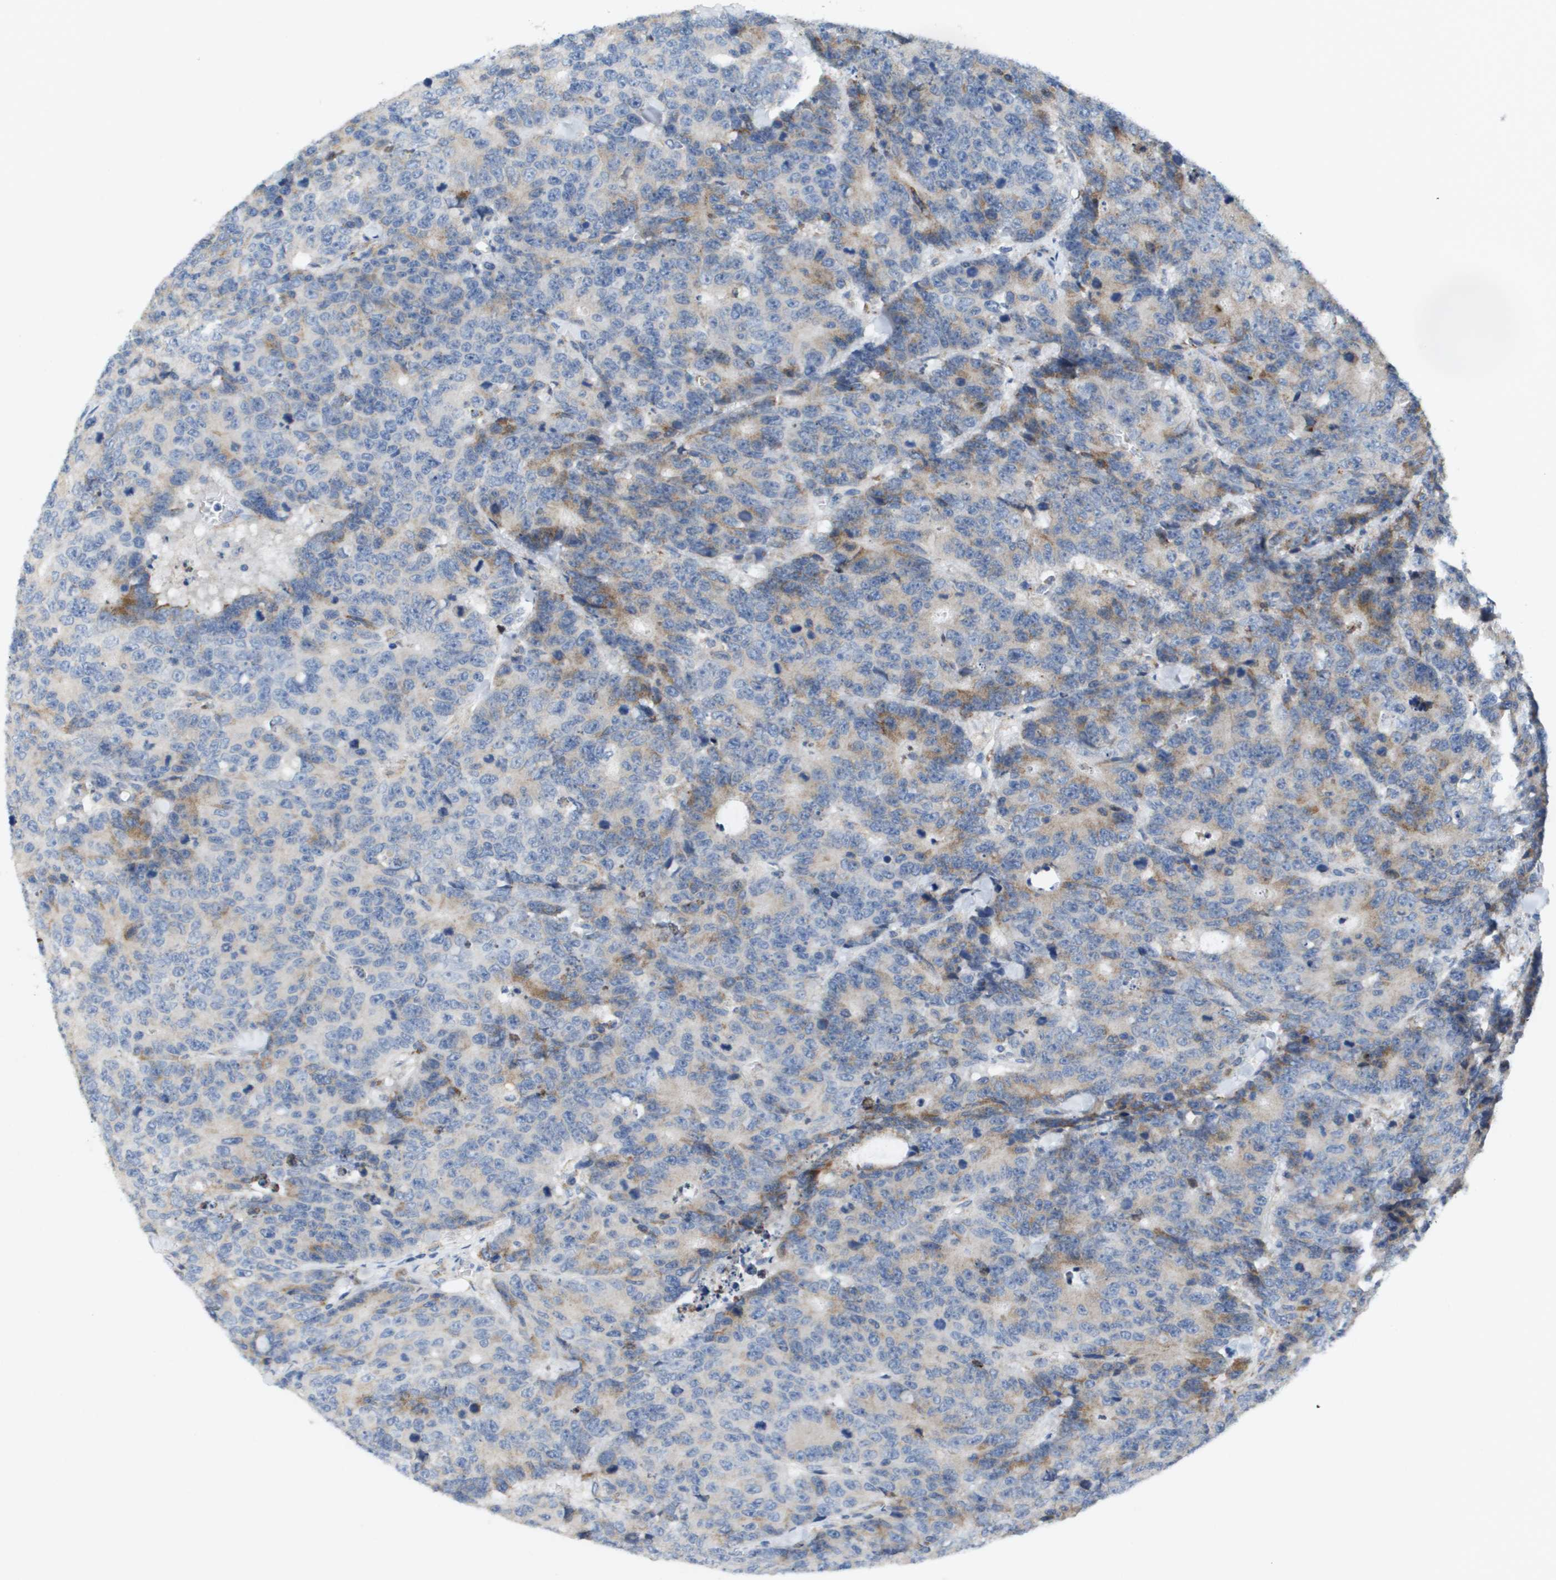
{"staining": {"intensity": "moderate", "quantity": "<25%", "location": "cytoplasmic/membranous"}, "tissue": "colorectal cancer", "cell_type": "Tumor cells", "image_type": "cancer", "snomed": [{"axis": "morphology", "description": "Adenocarcinoma, NOS"}, {"axis": "topography", "description": "Colon"}], "caption": "Immunohistochemical staining of colorectal adenocarcinoma shows low levels of moderate cytoplasmic/membranous protein expression in approximately <25% of tumor cells. The staining was performed using DAB, with brown indicating positive protein expression. Nuclei are stained blue with hematoxylin.", "gene": "CD3G", "patient": {"sex": "female", "age": 86}}